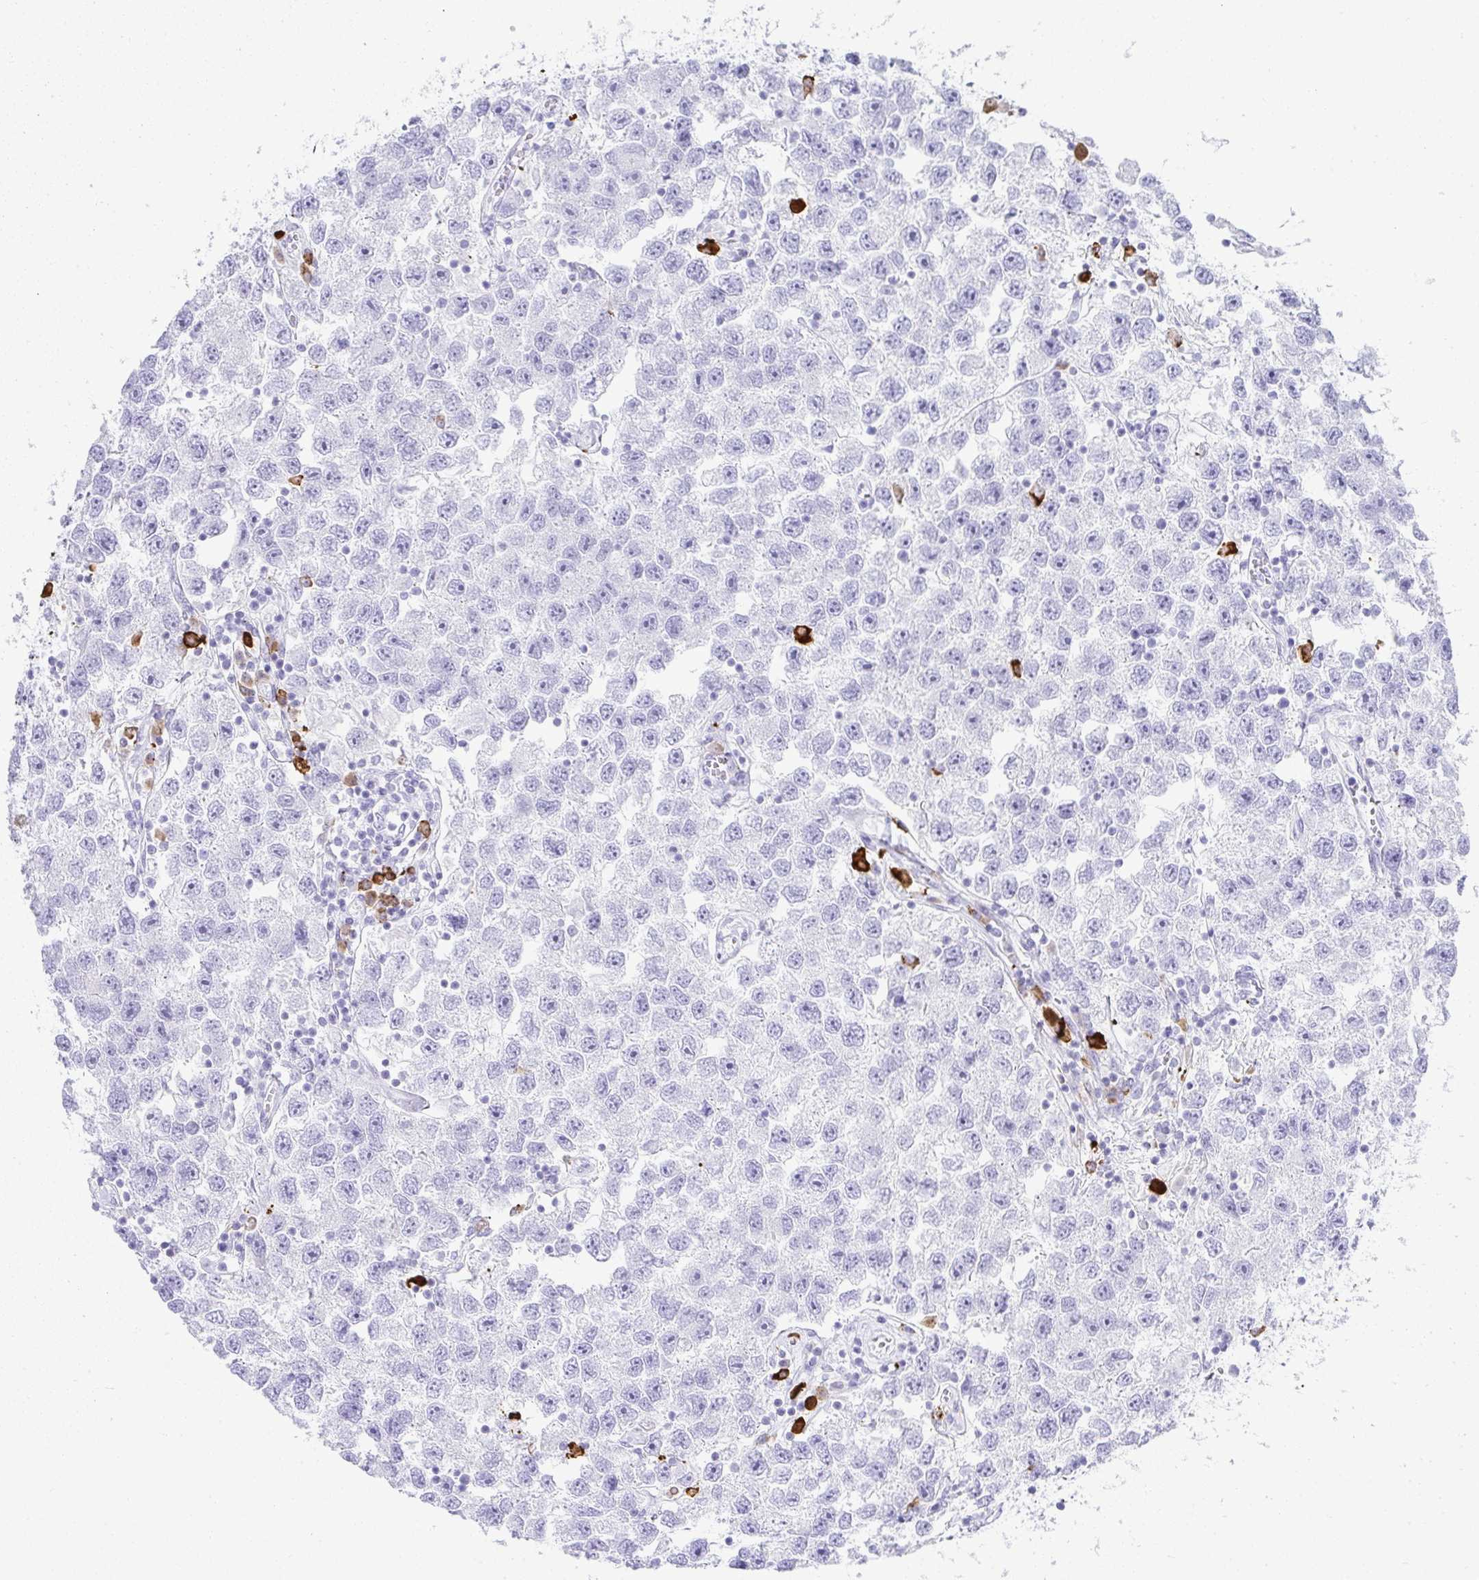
{"staining": {"intensity": "negative", "quantity": "none", "location": "none"}, "tissue": "testis cancer", "cell_type": "Tumor cells", "image_type": "cancer", "snomed": [{"axis": "morphology", "description": "Seminoma, NOS"}, {"axis": "topography", "description": "Testis"}], "caption": "The IHC micrograph has no significant staining in tumor cells of seminoma (testis) tissue.", "gene": "CDADC1", "patient": {"sex": "male", "age": 26}}